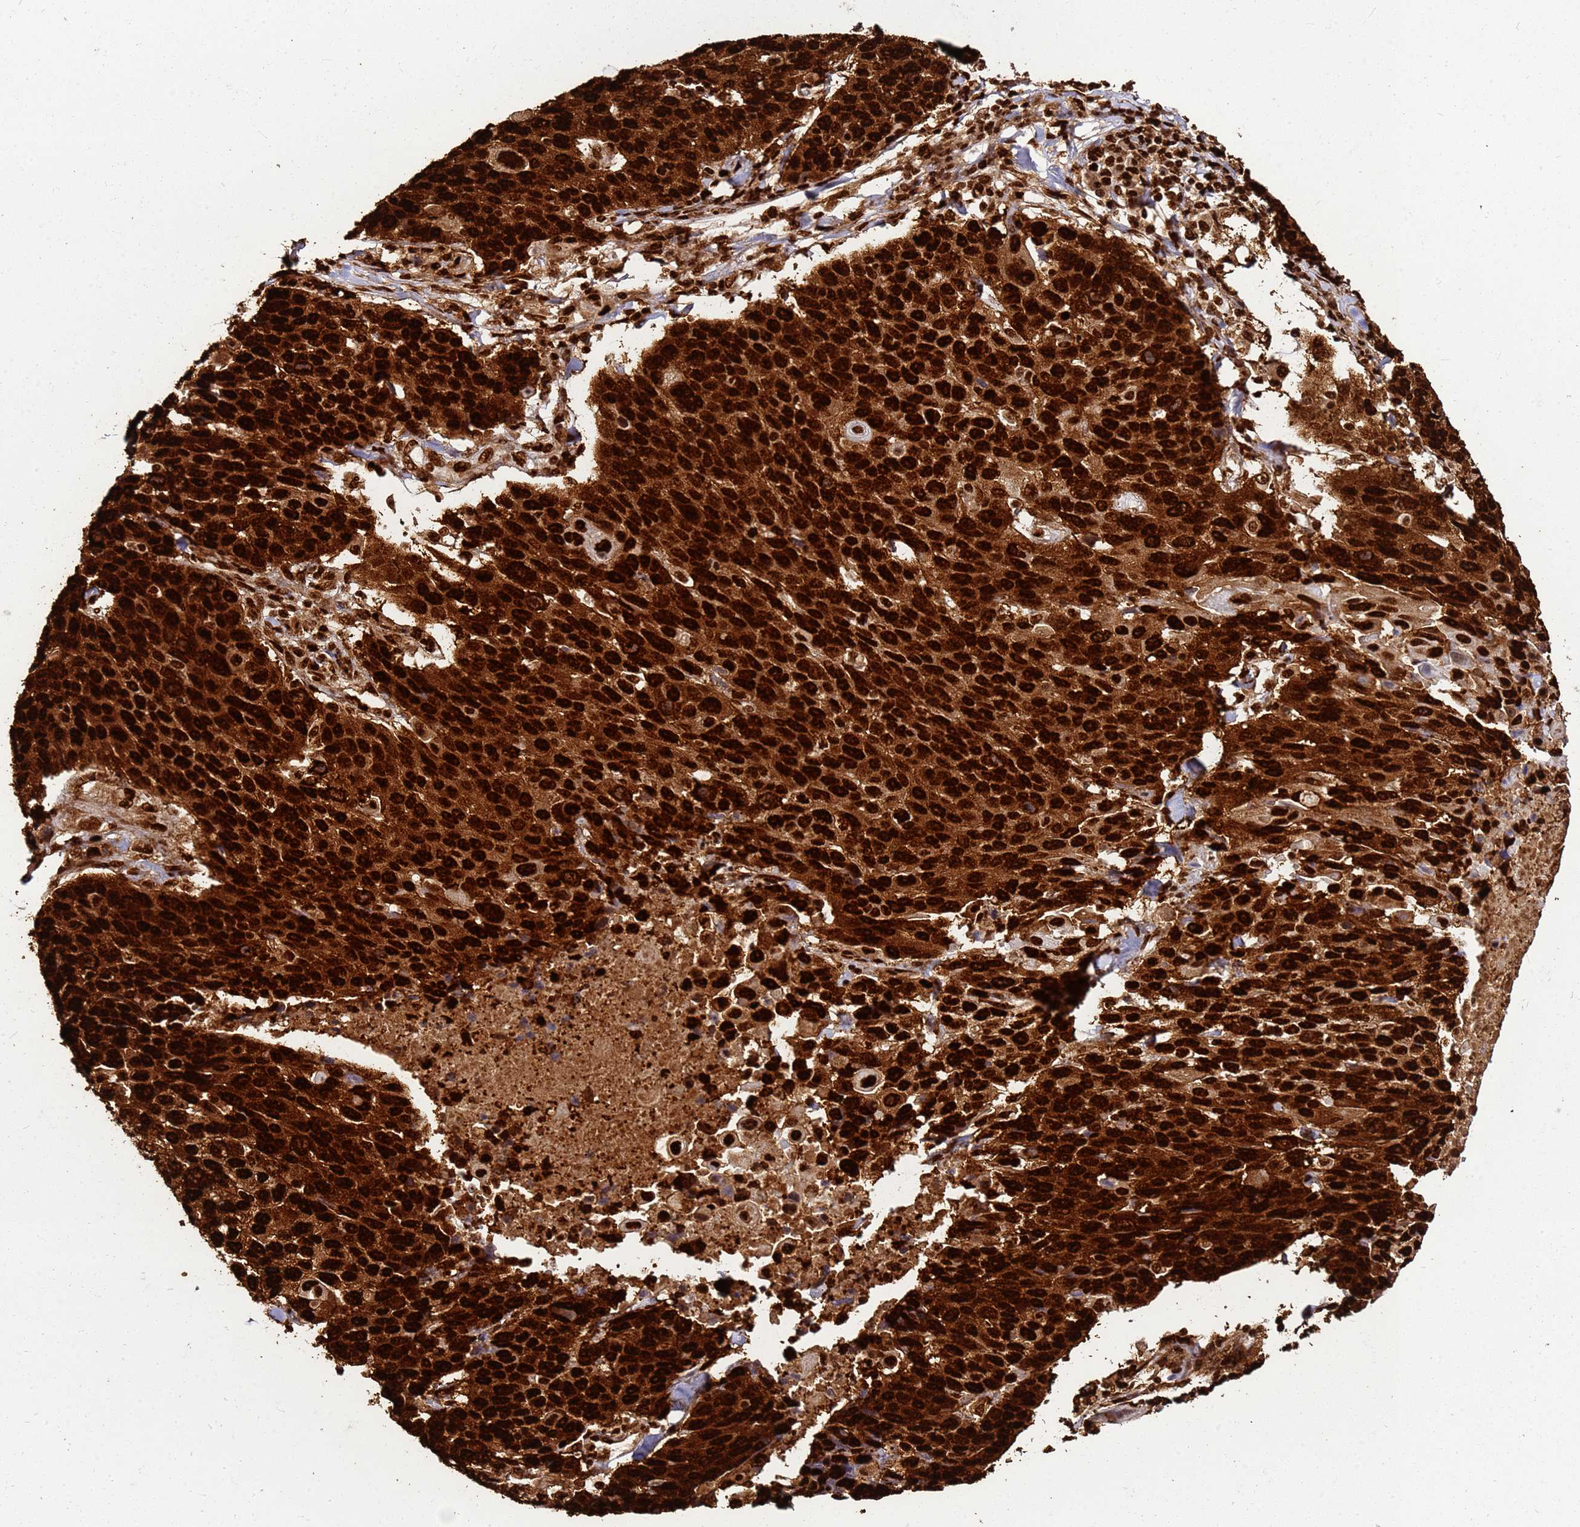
{"staining": {"intensity": "strong", "quantity": ">75%", "location": "cytoplasmic/membranous,nuclear"}, "tissue": "lung cancer", "cell_type": "Tumor cells", "image_type": "cancer", "snomed": [{"axis": "morphology", "description": "Squamous cell carcinoma, NOS"}, {"axis": "topography", "description": "Lung"}], "caption": "Immunohistochemical staining of human lung squamous cell carcinoma shows high levels of strong cytoplasmic/membranous and nuclear protein positivity in approximately >75% of tumor cells.", "gene": "HNRNPAB", "patient": {"sex": "male", "age": 66}}